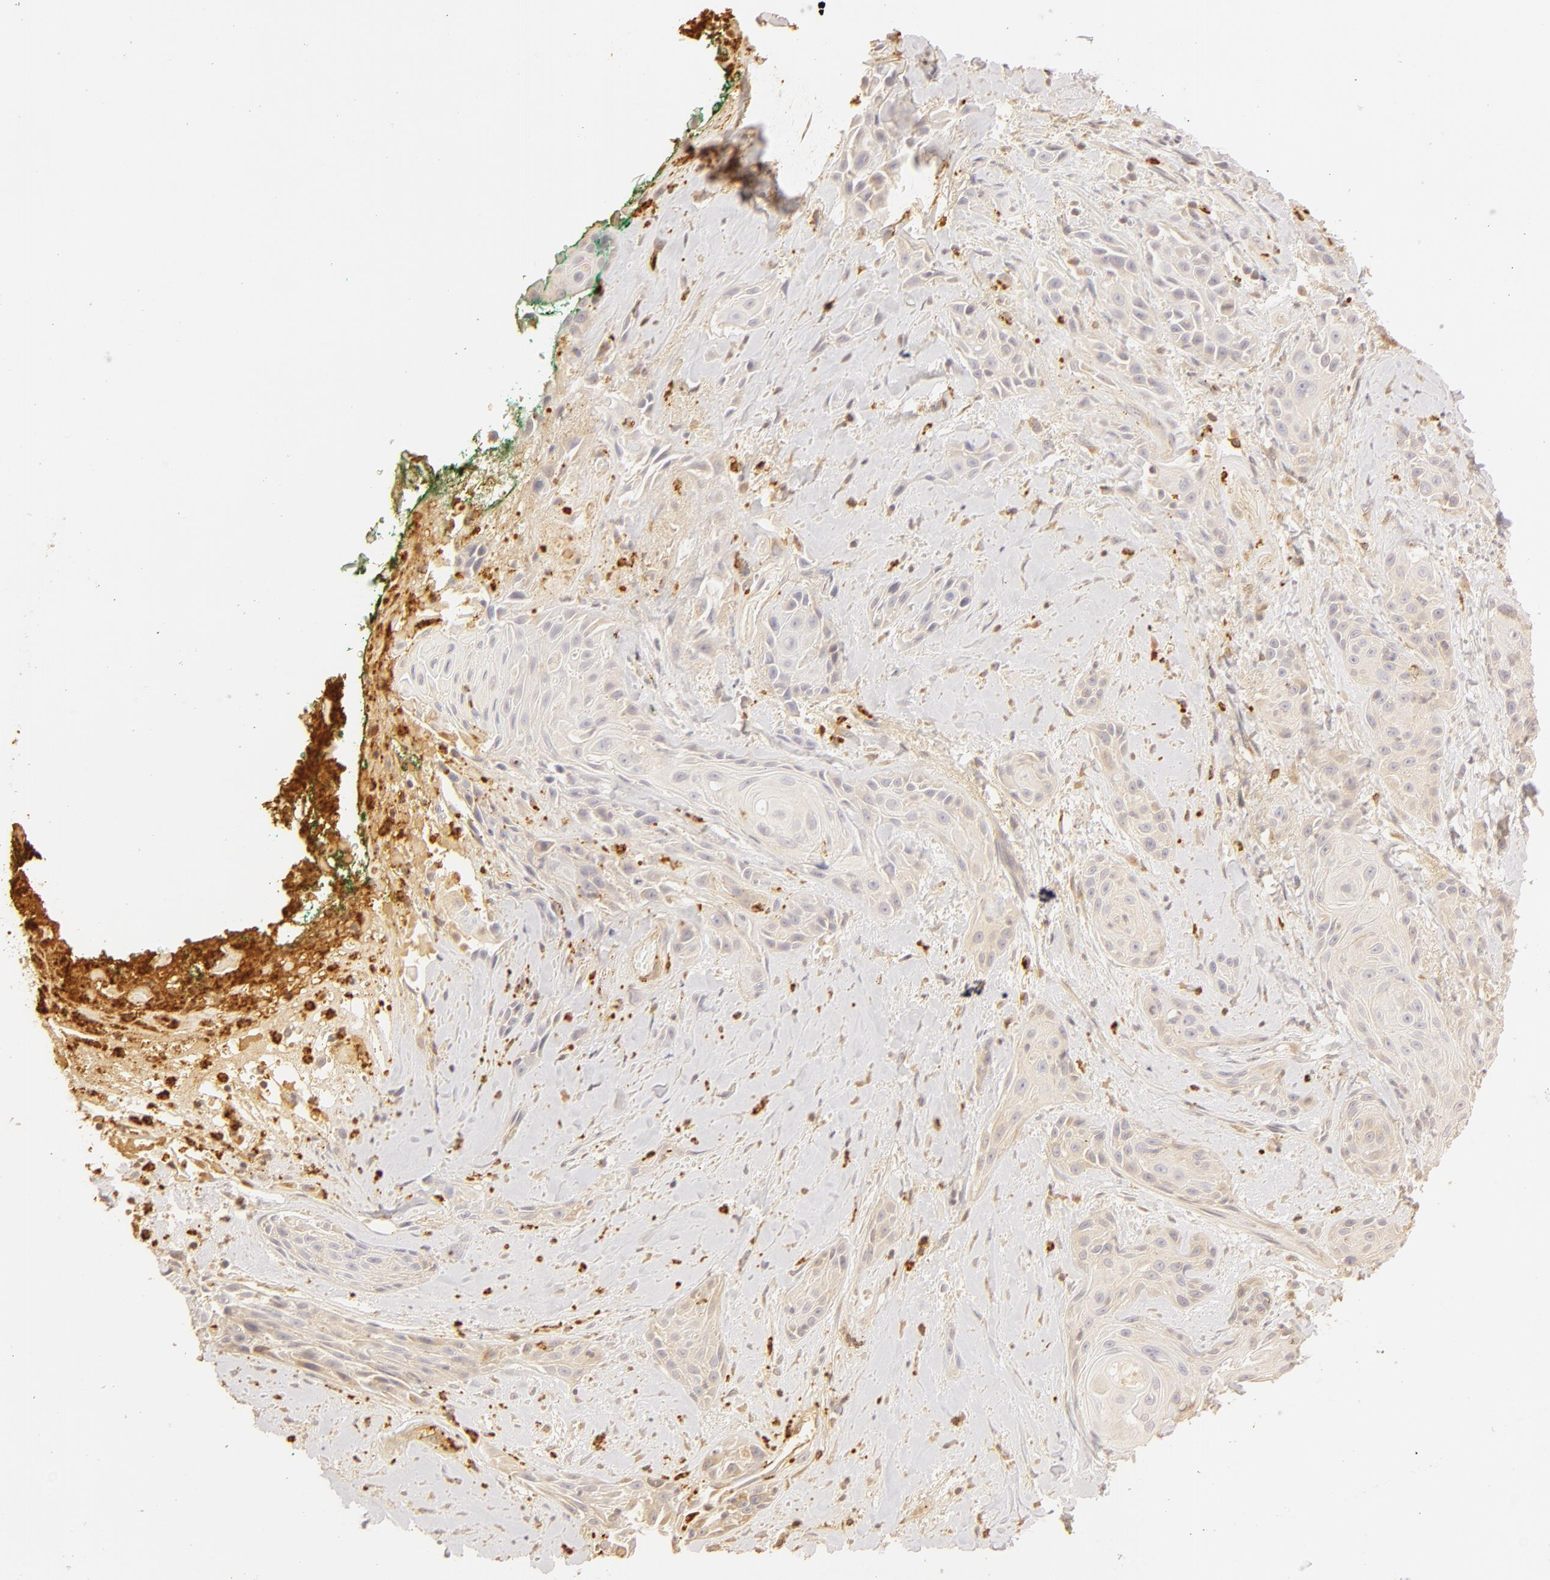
{"staining": {"intensity": "negative", "quantity": "none", "location": "none"}, "tissue": "skin cancer", "cell_type": "Tumor cells", "image_type": "cancer", "snomed": [{"axis": "morphology", "description": "Squamous cell carcinoma, NOS"}, {"axis": "topography", "description": "Skin"}, {"axis": "topography", "description": "Anal"}], "caption": "High power microscopy histopathology image of an IHC micrograph of skin cancer, revealing no significant staining in tumor cells. The staining is performed using DAB brown chromogen with nuclei counter-stained in using hematoxylin.", "gene": "C1R", "patient": {"sex": "male", "age": 64}}